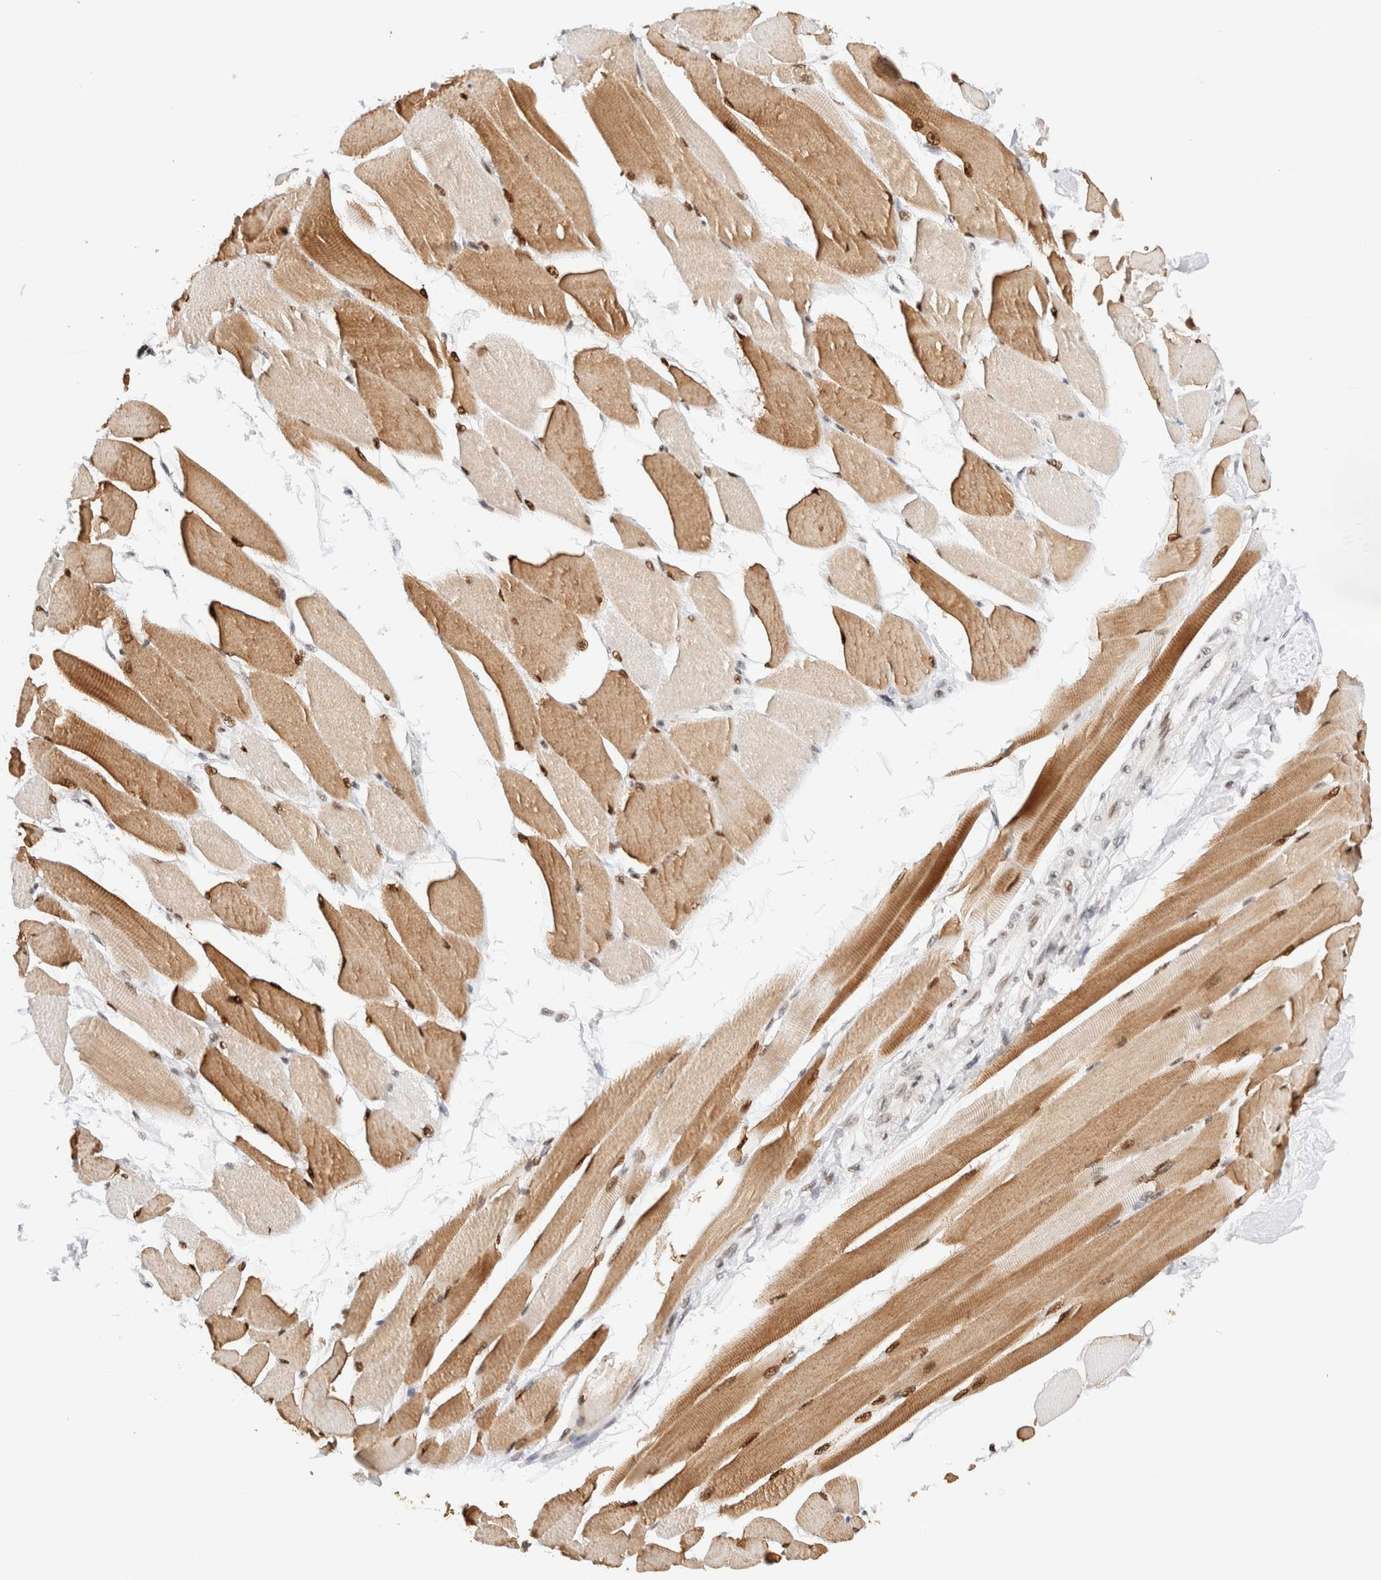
{"staining": {"intensity": "moderate", "quantity": ">75%", "location": "cytoplasmic/membranous,nuclear"}, "tissue": "skeletal muscle", "cell_type": "Myocytes", "image_type": "normal", "snomed": [{"axis": "morphology", "description": "Normal tissue, NOS"}, {"axis": "topography", "description": "Skeletal muscle"}, {"axis": "topography", "description": "Peripheral nerve tissue"}], "caption": "Moderate cytoplasmic/membranous,nuclear protein expression is appreciated in approximately >75% of myocytes in skeletal muscle.", "gene": "ZNF282", "patient": {"sex": "female", "age": 84}}